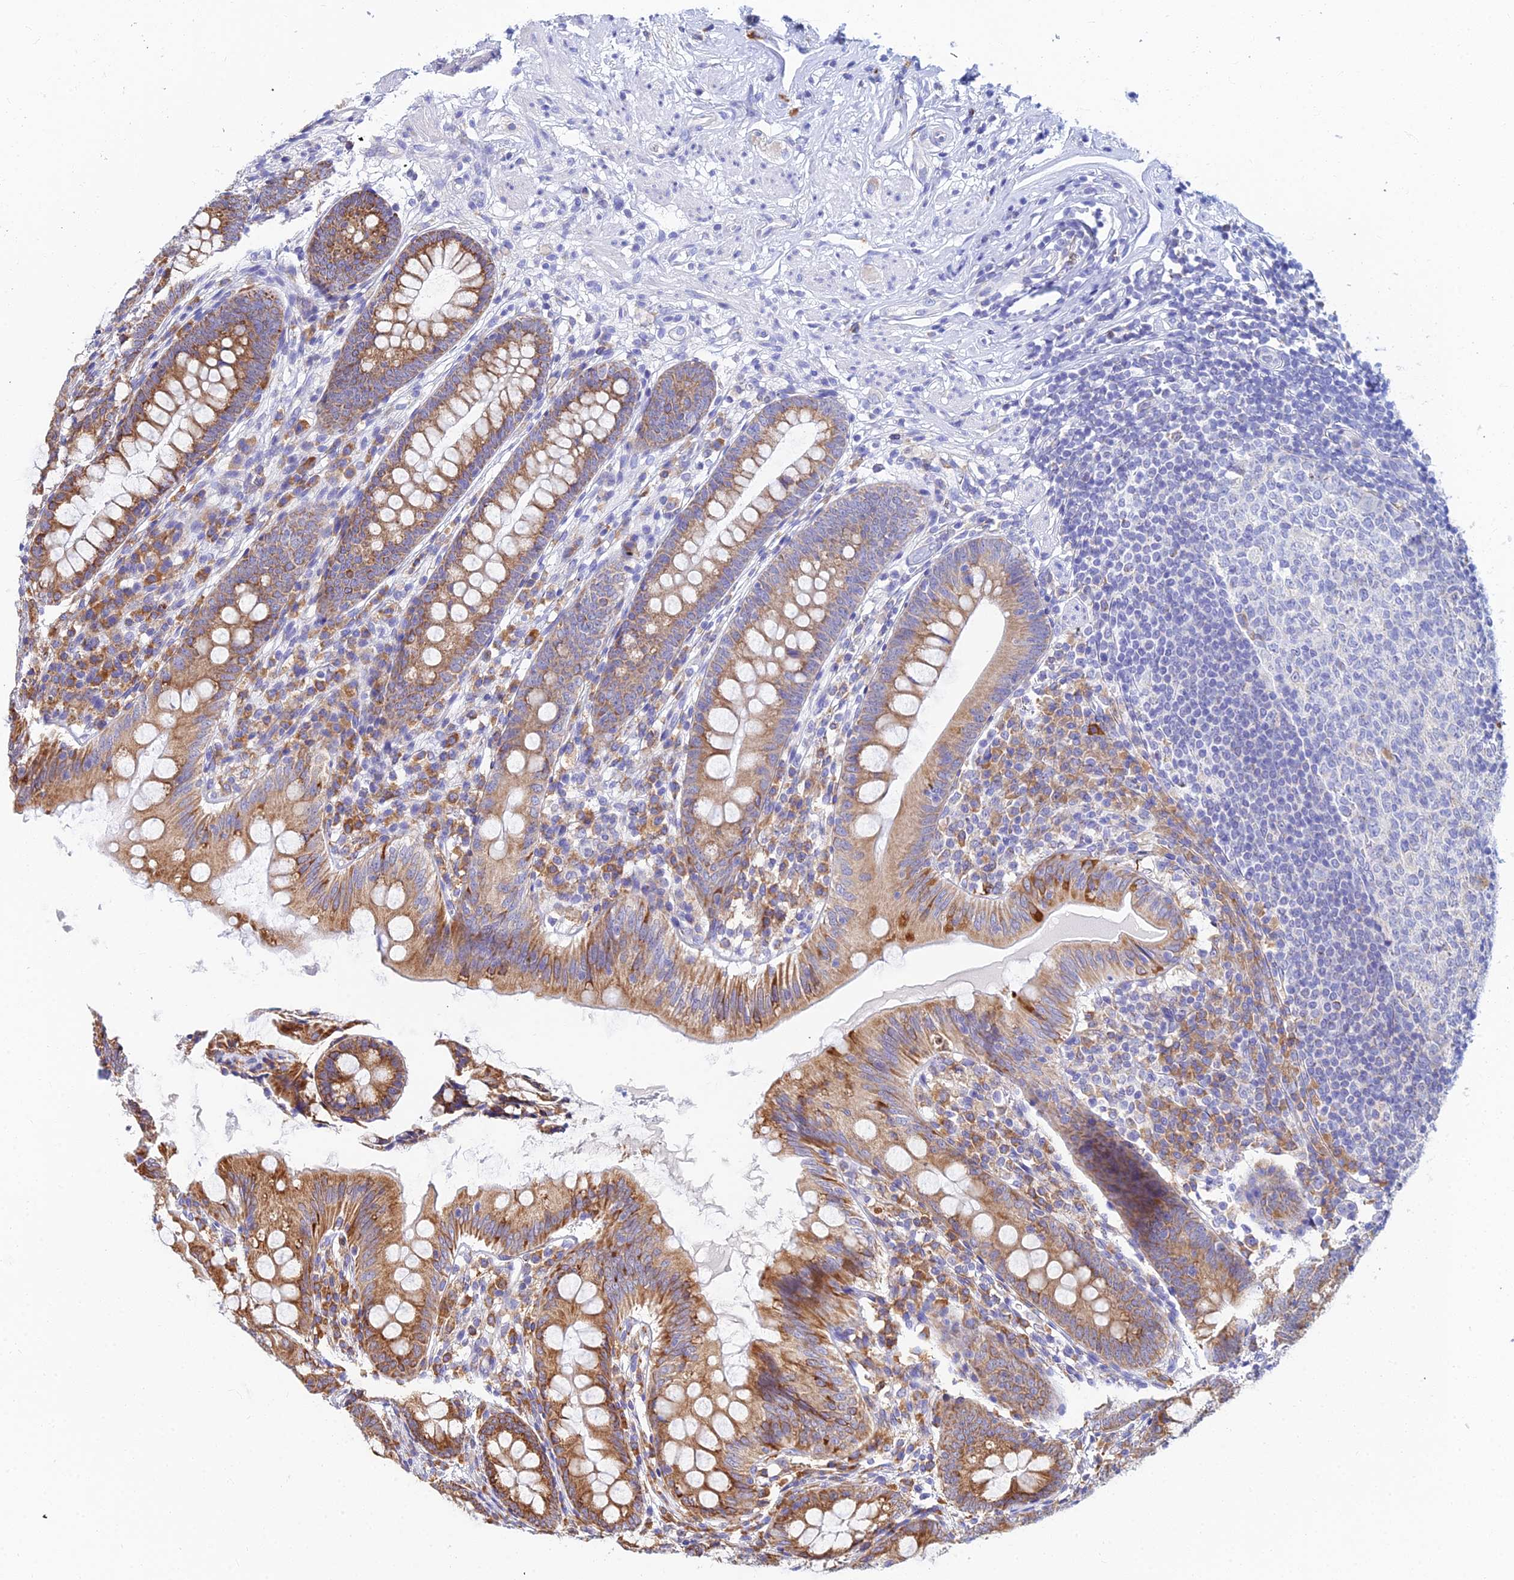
{"staining": {"intensity": "moderate", "quantity": ">75%", "location": "cytoplasmic/membranous"}, "tissue": "appendix", "cell_type": "Glandular cells", "image_type": "normal", "snomed": [{"axis": "morphology", "description": "Normal tissue, NOS"}, {"axis": "topography", "description": "Appendix"}], "caption": "Protein expression analysis of normal human appendix reveals moderate cytoplasmic/membranous staining in about >75% of glandular cells. (Stains: DAB (3,3'-diaminobenzidine) in brown, nuclei in blue, Microscopy: brightfield microscopy at high magnification).", "gene": "CCT6A", "patient": {"sex": "female", "age": 51}}